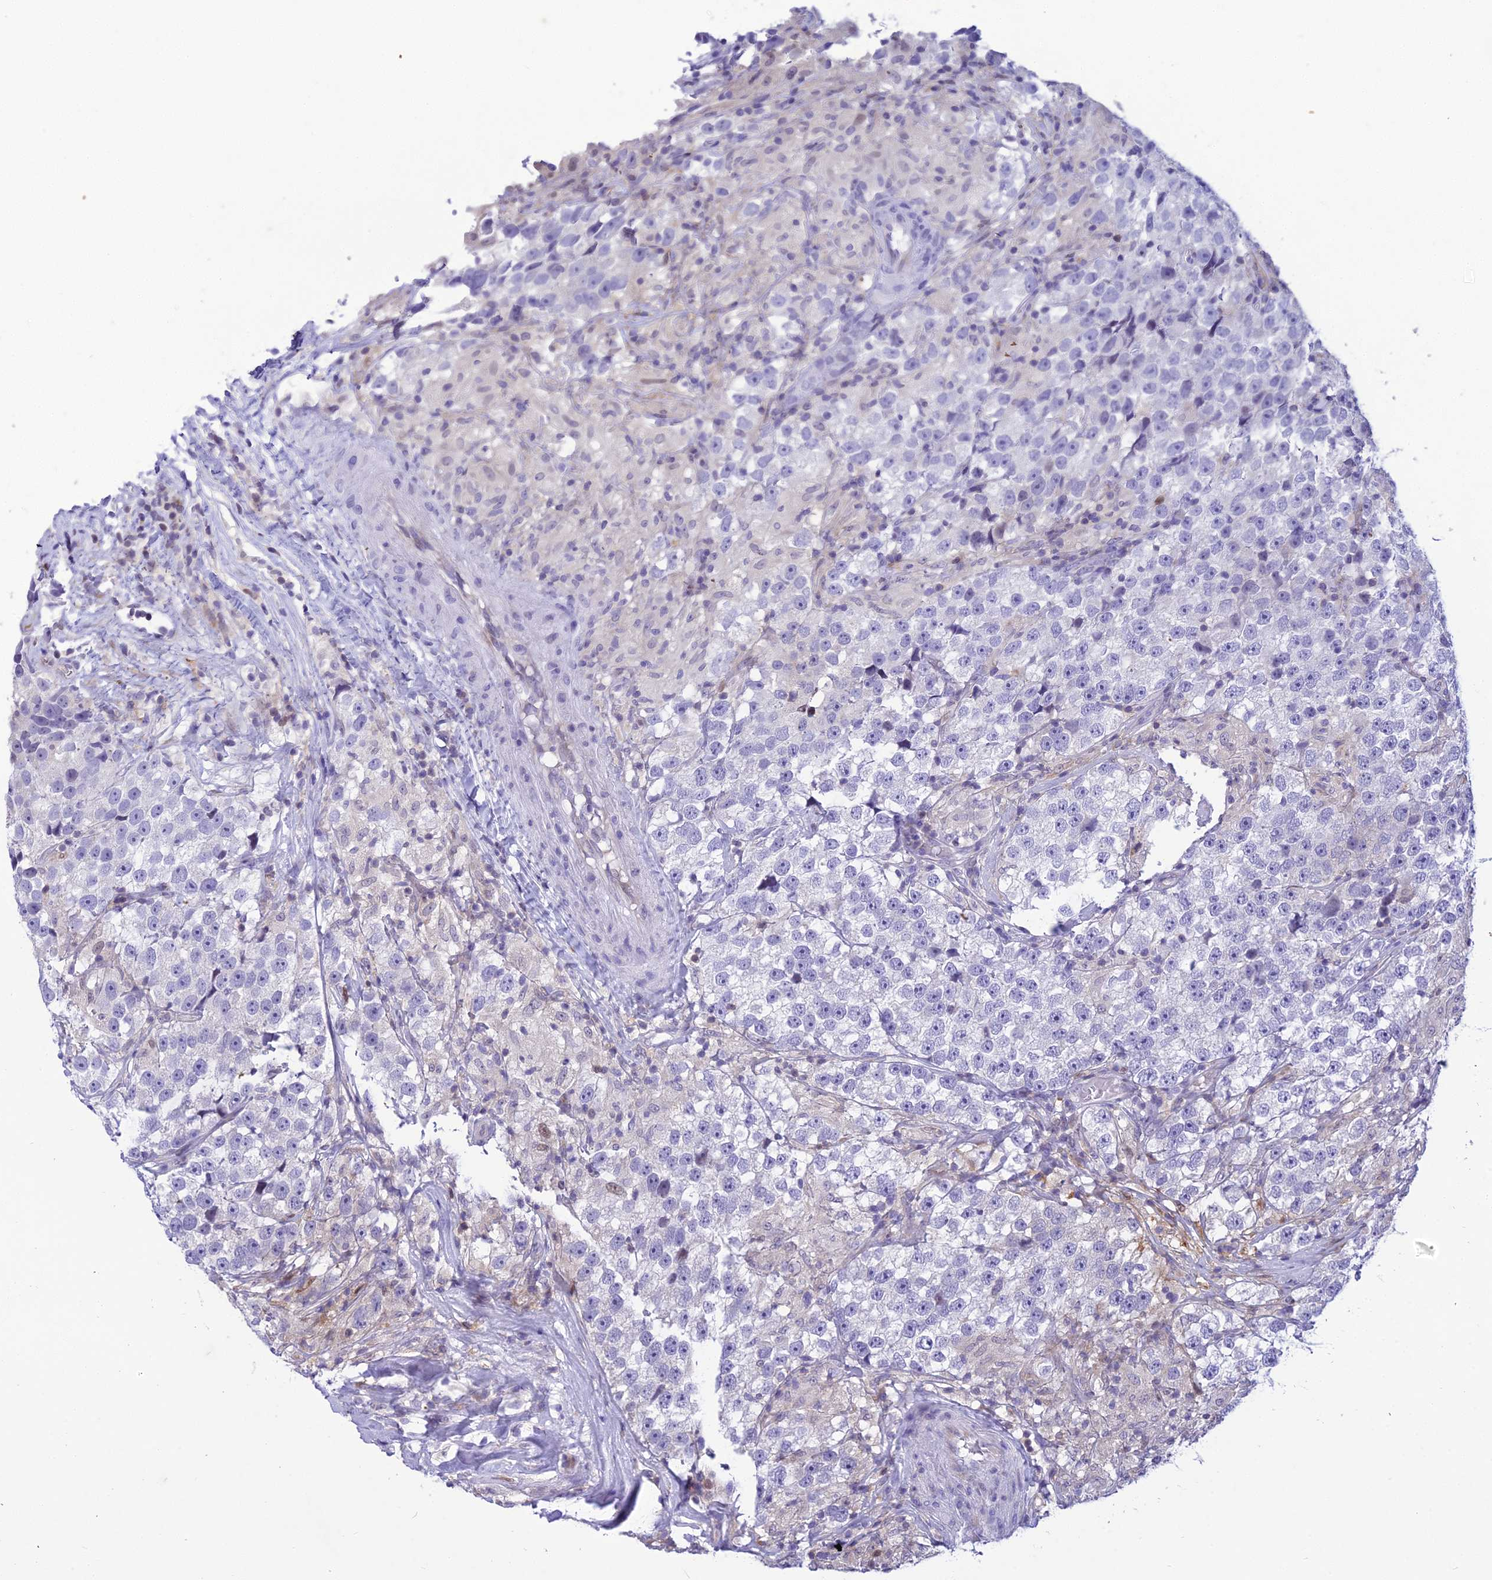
{"staining": {"intensity": "negative", "quantity": "none", "location": "none"}, "tissue": "testis cancer", "cell_type": "Tumor cells", "image_type": "cancer", "snomed": [{"axis": "morphology", "description": "Seminoma, NOS"}, {"axis": "topography", "description": "Testis"}], "caption": "This is an immunohistochemistry (IHC) image of testis cancer (seminoma). There is no expression in tumor cells.", "gene": "ZMIZ1", "patient": {"sex": "male", "age": 46}}